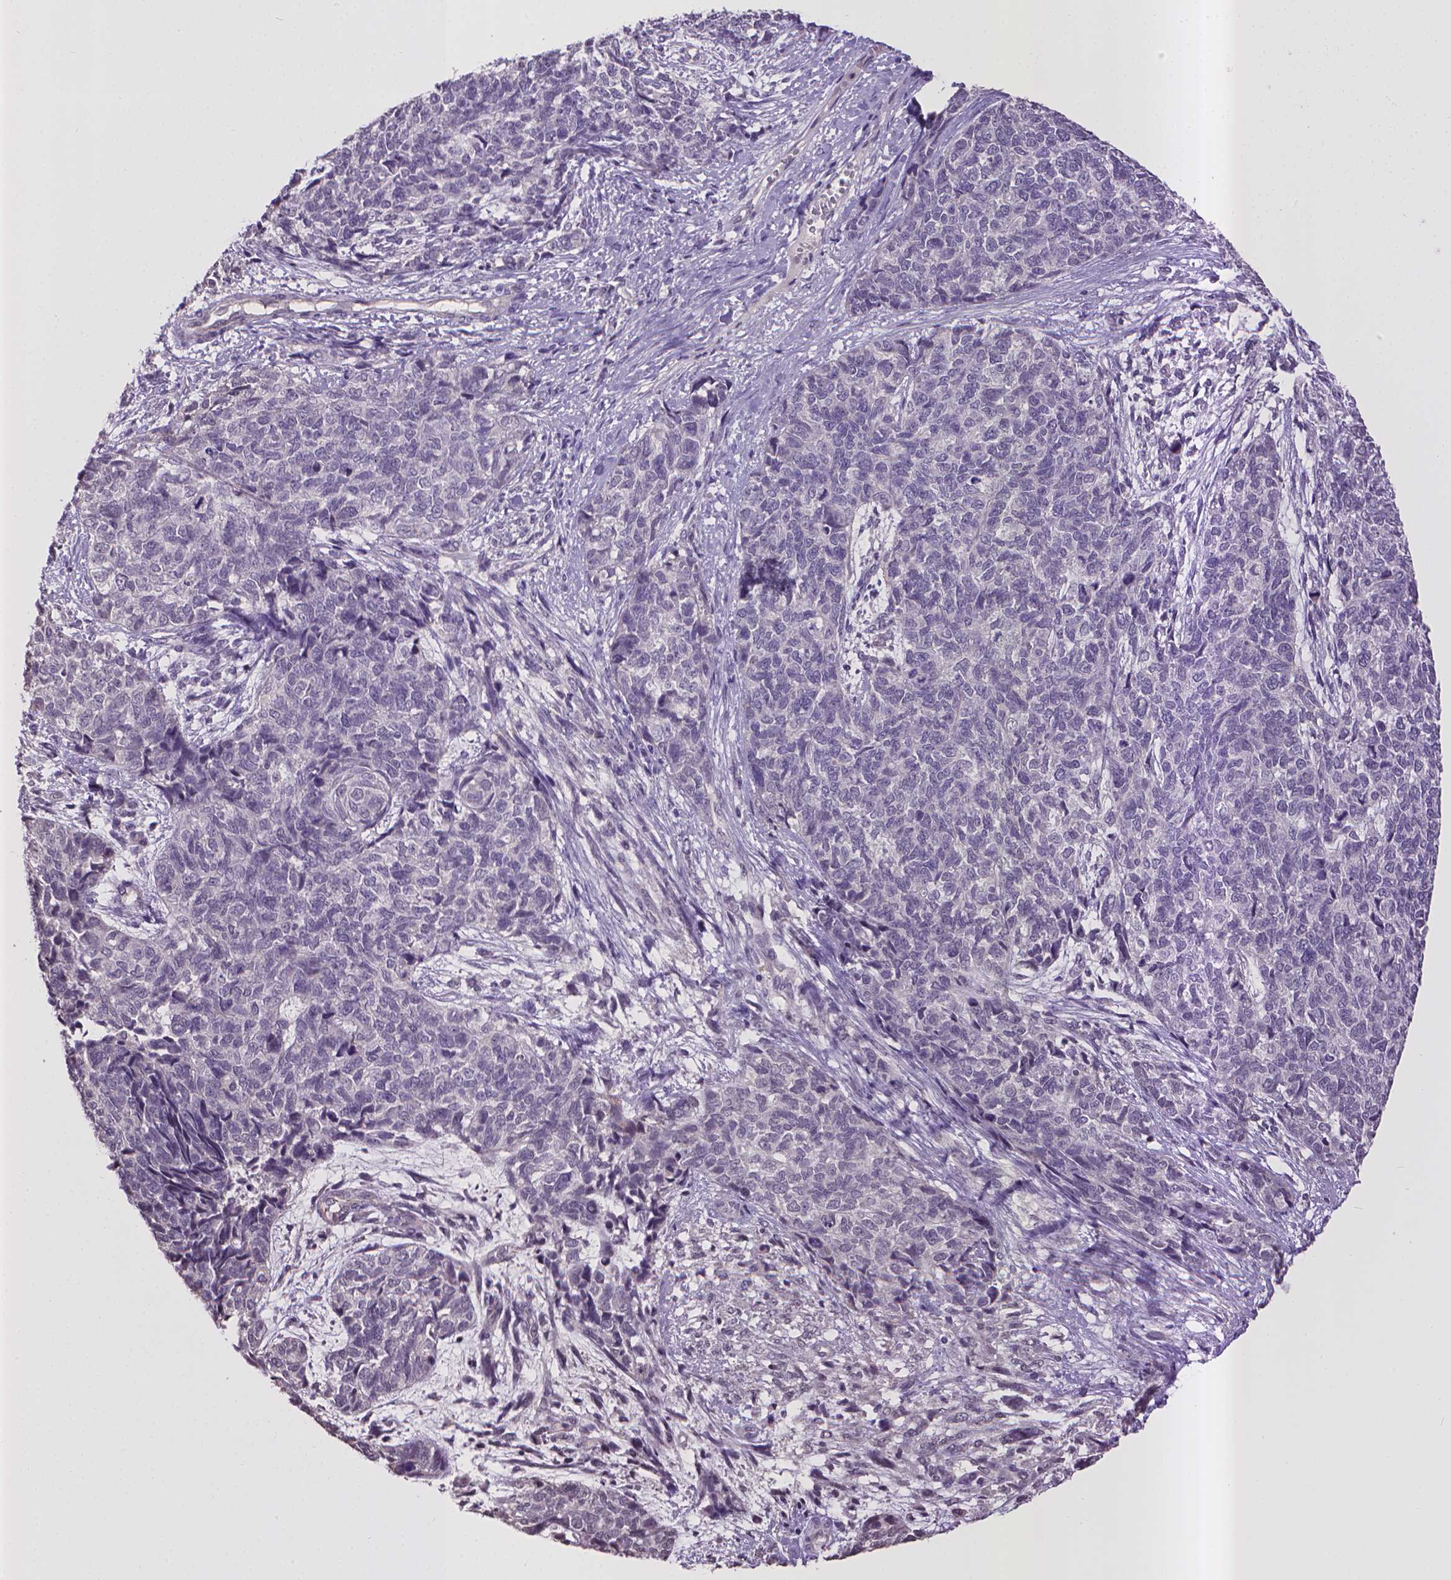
{"staining": {"intensity": "negative", "quantity": "none", "location": "none"}, "tissue": "cervical cancer", "cell_type": "Tumor cells", "image_type": "cancer", "snomed": [{"axis": "morphology", "description": "Squamous cell carcinoma, NOS"}, {"axis": "topography", "description": "Cervix"}], "caption": "Squamous cell carcinoma (cervical) was stained to show a protein in brown. There is no significant expression in tumor cells.", "gene": "CPM", "patient": {"sex": "female", "age": 63}}